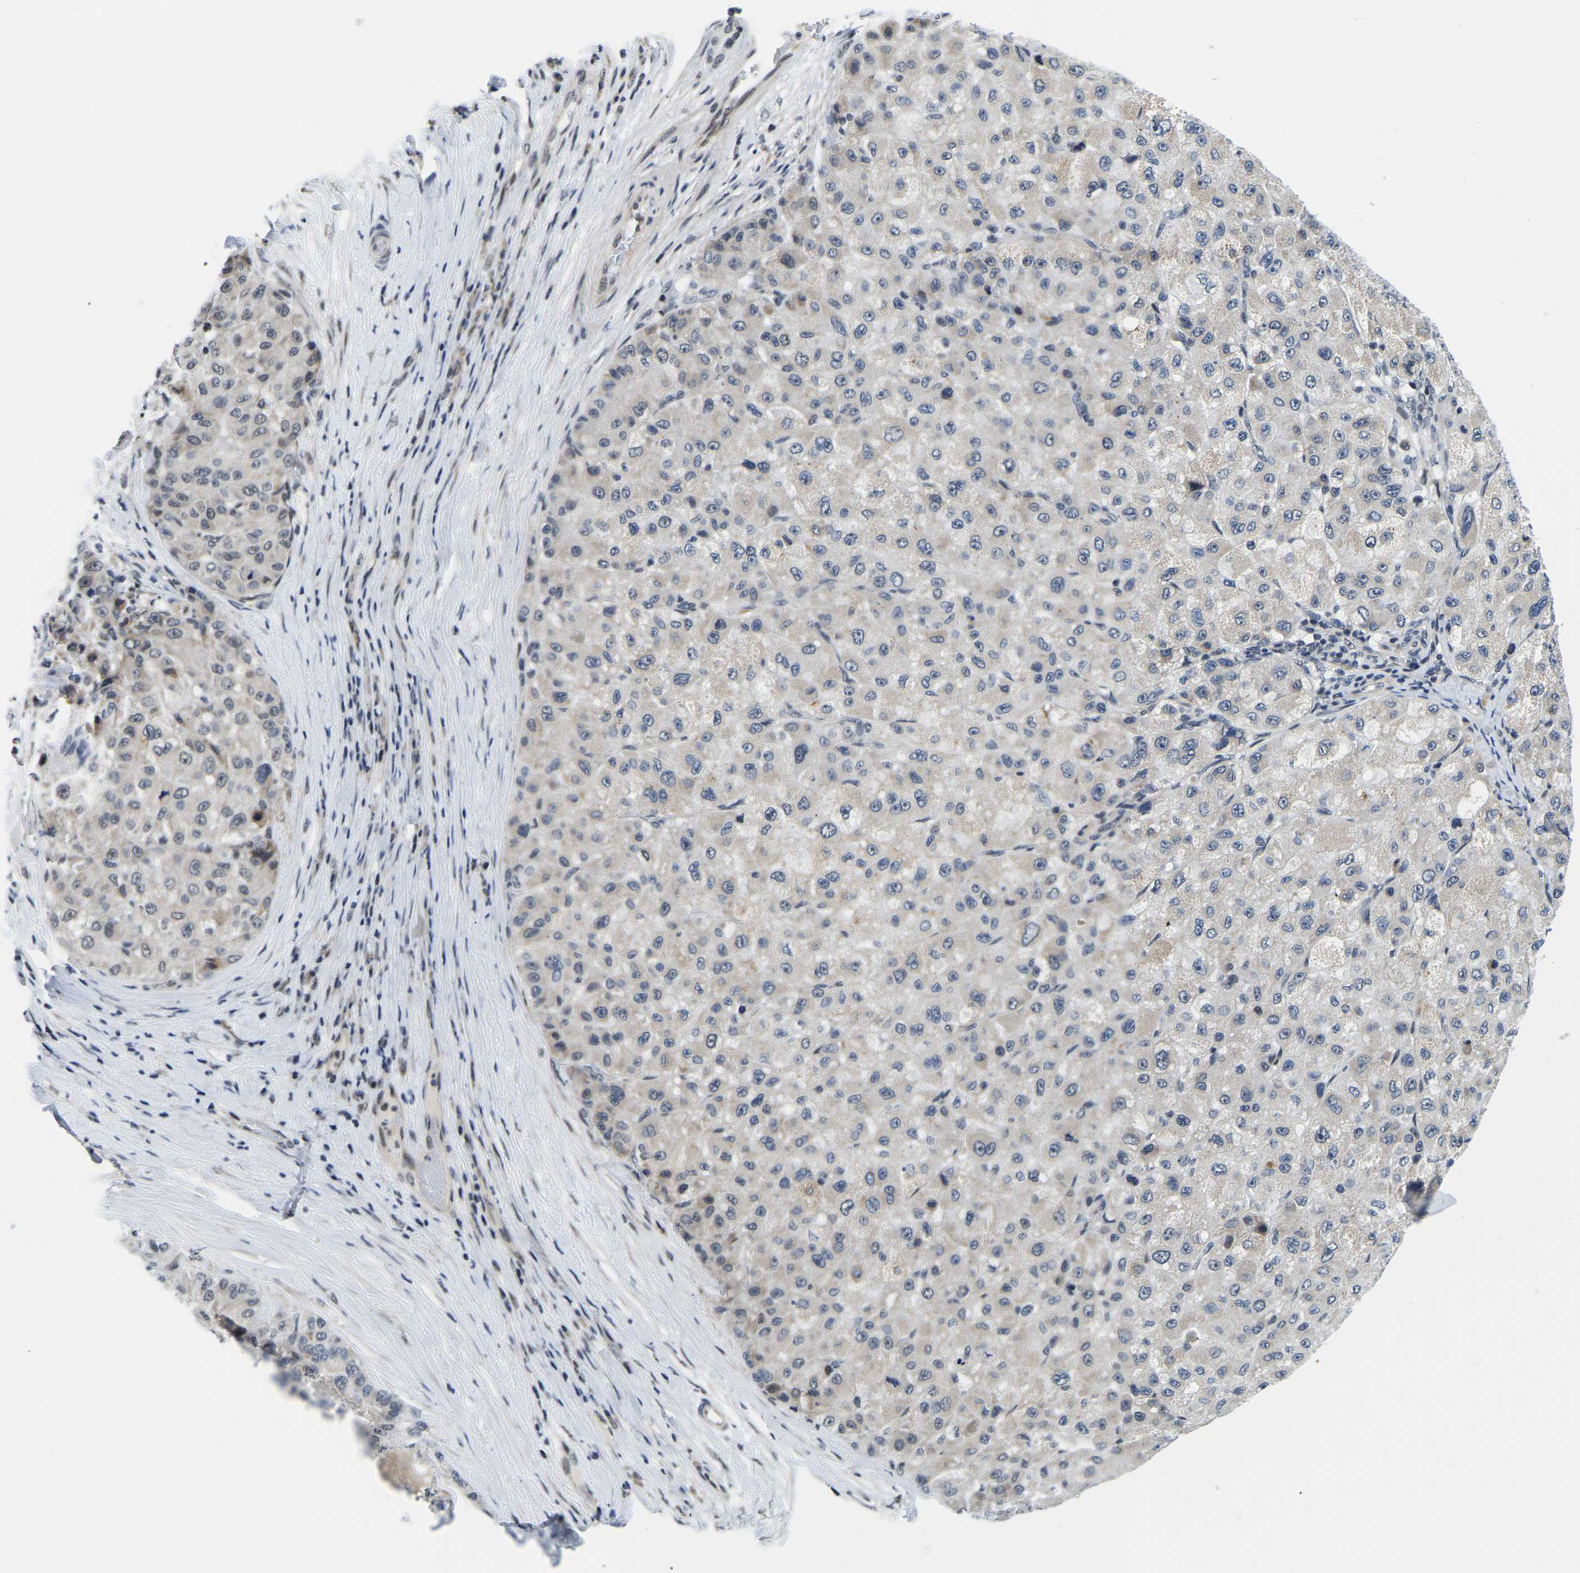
{"staining": {"intensity": "weak", "quantity": "<25%", "location": "cytoplasmic/membranous,nuclear"}, "tissue": "liver cancer", "cell_type": "Tumor cells", "image_type": "cancer", "snomed": [{"axis": "morphology", "description": "Carcinoma, Hepatocellular, NOS"}, {"axis": "topography", "description": "Liver"}], "caption": "Tumor cells show no significant positivity in liver cancer. (Immunohistochemistry, brightfield microscopy, high magnification).", "gene": "POLDIP3", "patient": {"sex": "male", "age": 80}}